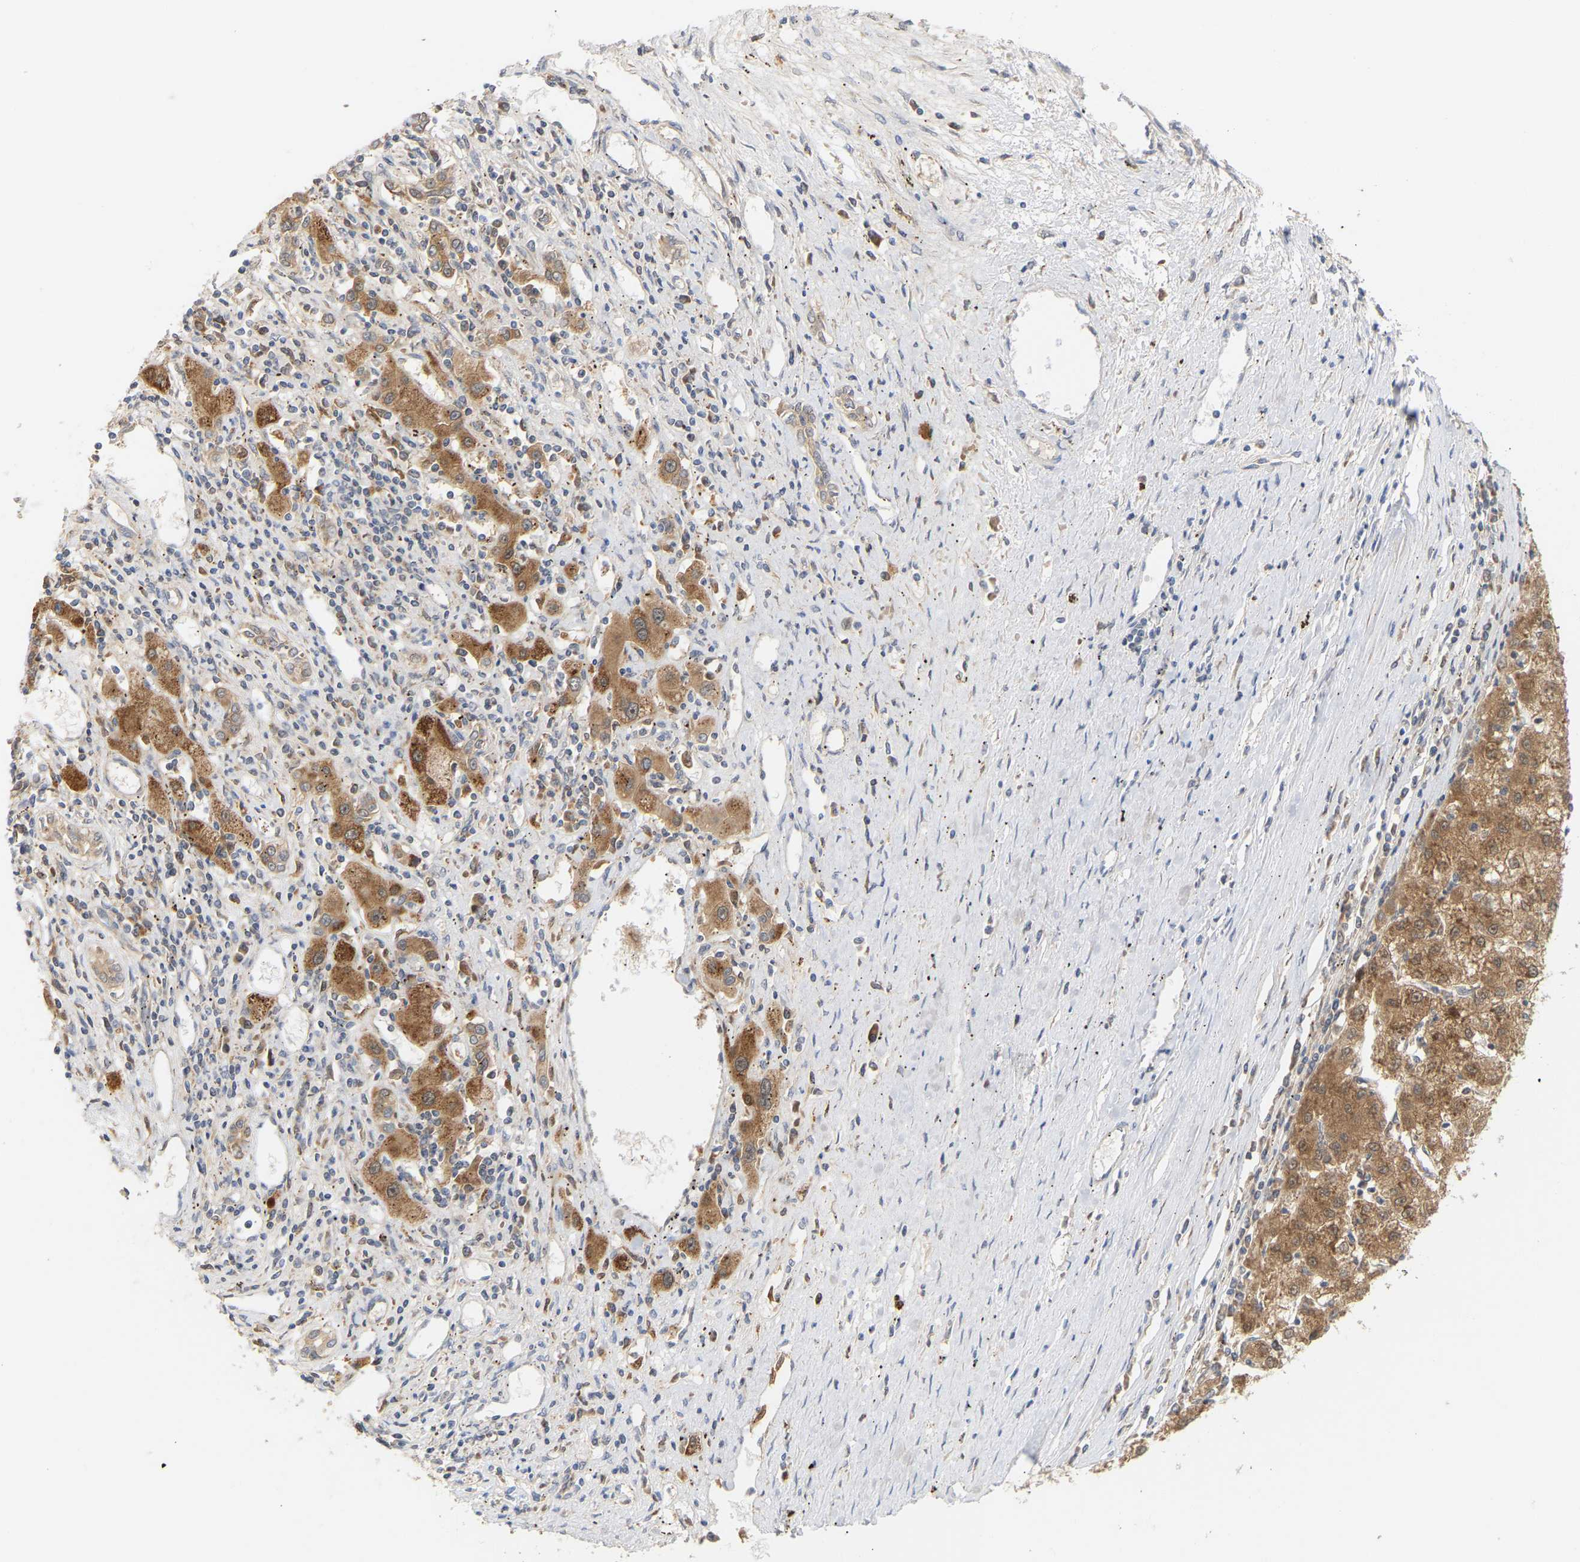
{"staining": {"intensity": "moderate", "quantity": ">75%", "location": "cytoplasmic/membranous,nuclear"}, "tissue": "liver cancer", "cell_type": "Tumor cells", "image_type": "cancer", "snomed": [{"axis": "morphology", "description": "Carcinoma, Hepatocellular, NOS"}, {"axis": "topography", "description": "Liver"}], "caption": "Tumor cells show medium levels of moderate cytoplasmic/membranous and nuclear positivity in about >75% of cells in liver cancer.", "gene": "TPMT", "patient": {"sex": "male", "age": 72}}